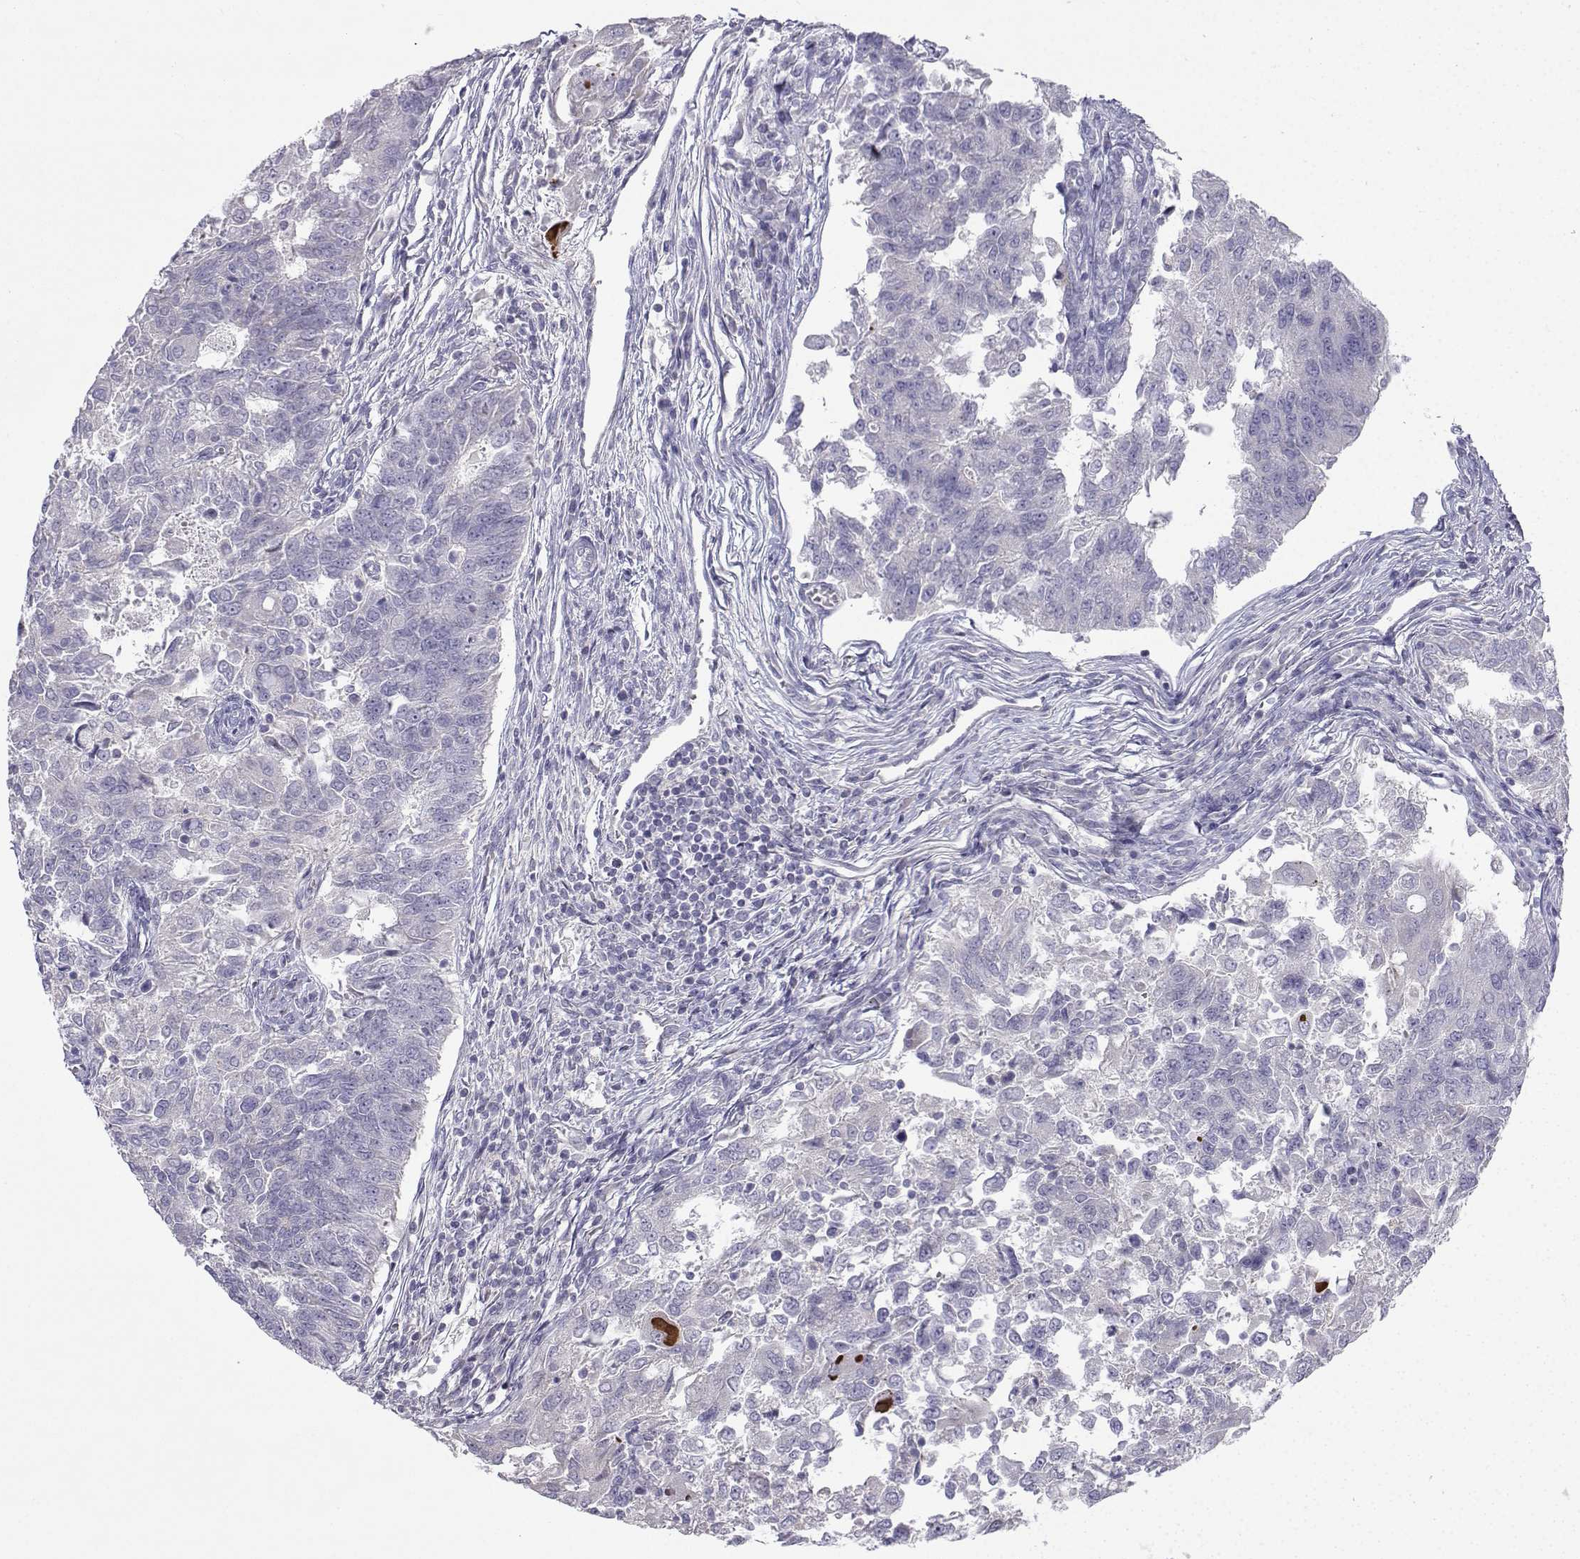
{"staining": {"intensity": "negative", "quantity": "none", "location": "none"}, "tissue": "endometrial cancer", "cell_type": "Tumor cells", "image_type": "cancer", "snomed": [{"axis": "morphology", "description": "Adenocarcinoma, NOS"}, {"axis": "topography", "description": "Endometrium"}], "caption": "Immunohistochemical staining of human endometrial cancer exhibits no significant positivity in tumor cells.", "gene": "SPACA7", "patient": {"sex": "female", "age": 43}}